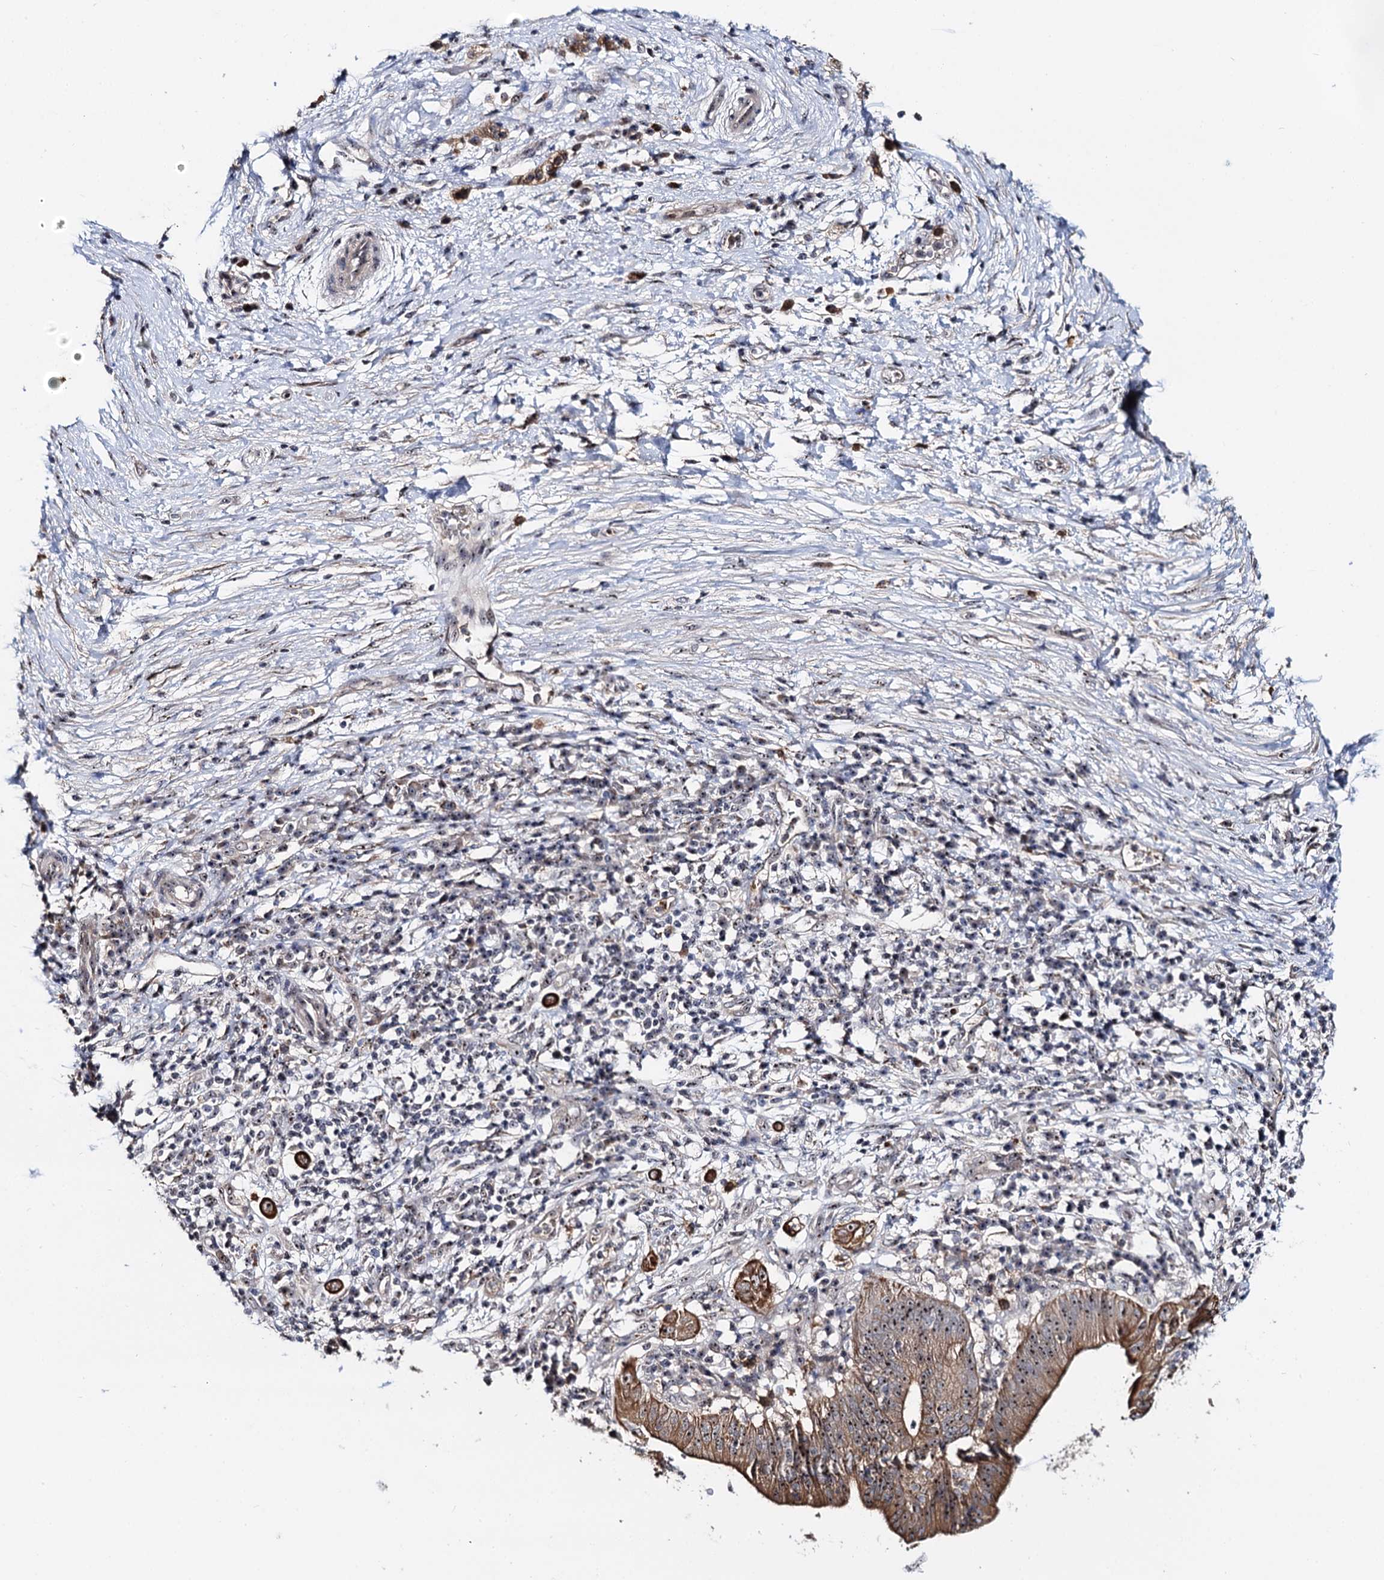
{"staining": {"intensity": "moderate", "quantity": ">75%", "location": "cytoplasmic/membranous,nuclear"}, "tissue": "pancreatic cancer", "cell_type": "Tumor cells", "image_type": "cancer", "snomed": [{"axis": "morphology", "description": "Adenocarcinoma, NOS"}, {"axis": "topography", "description": "Pancreas"}], "caption": "Immunohistochemical staining of adenocarcinoma (pancreatic) demonstrates moderate cytoplasmic/membranous and nuclear protein staining in about >75% of tumor cells. Immunohistochemistry (ihc) stains the protein of interest in brown and the nuclei are stained blue.", "gene": "SUPT20H", "patient": {"sex": "male", "age": 68}}